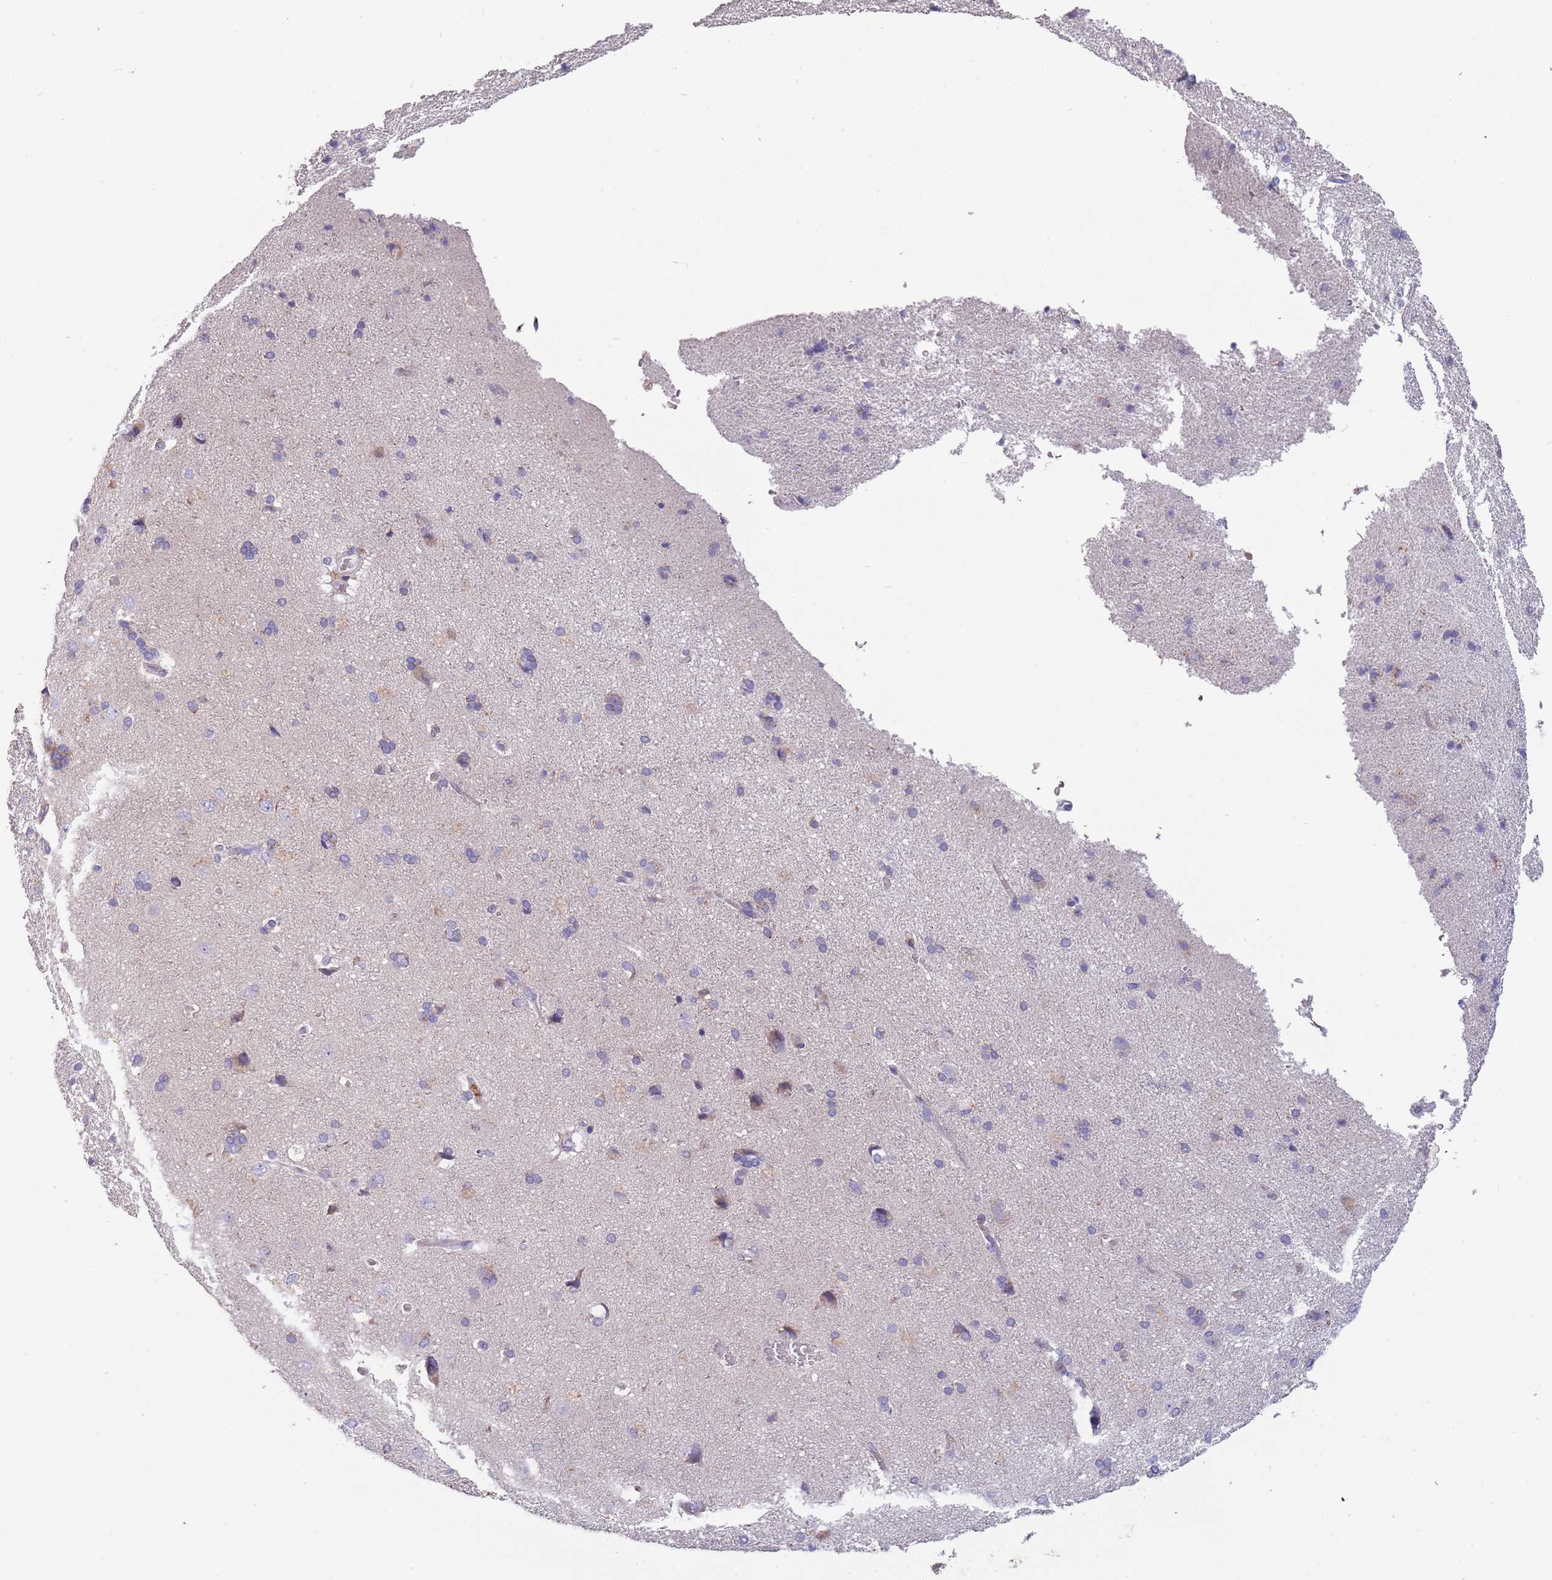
{"staining": {"intensity": "moderate", "quantity": "<25%", "location": "cytoplasmic/membranous"}, "tissue": "cerebral cortex", "cell_type": "Endothelial cells", "image_type": "normal", "snomed": [{"axis": "morphology", "description": "Normal tissue, NOS"}, {"axis": "topography", "description": "Cerebral cortex"}], "caption": "Unremarkable cerebral cortex displays moderate cytoplasmic/membranous positivity in approximately <25% of endothelial cells.", "gene": "MAN1C1", "patient": {"sex": "male", "age": 62}}